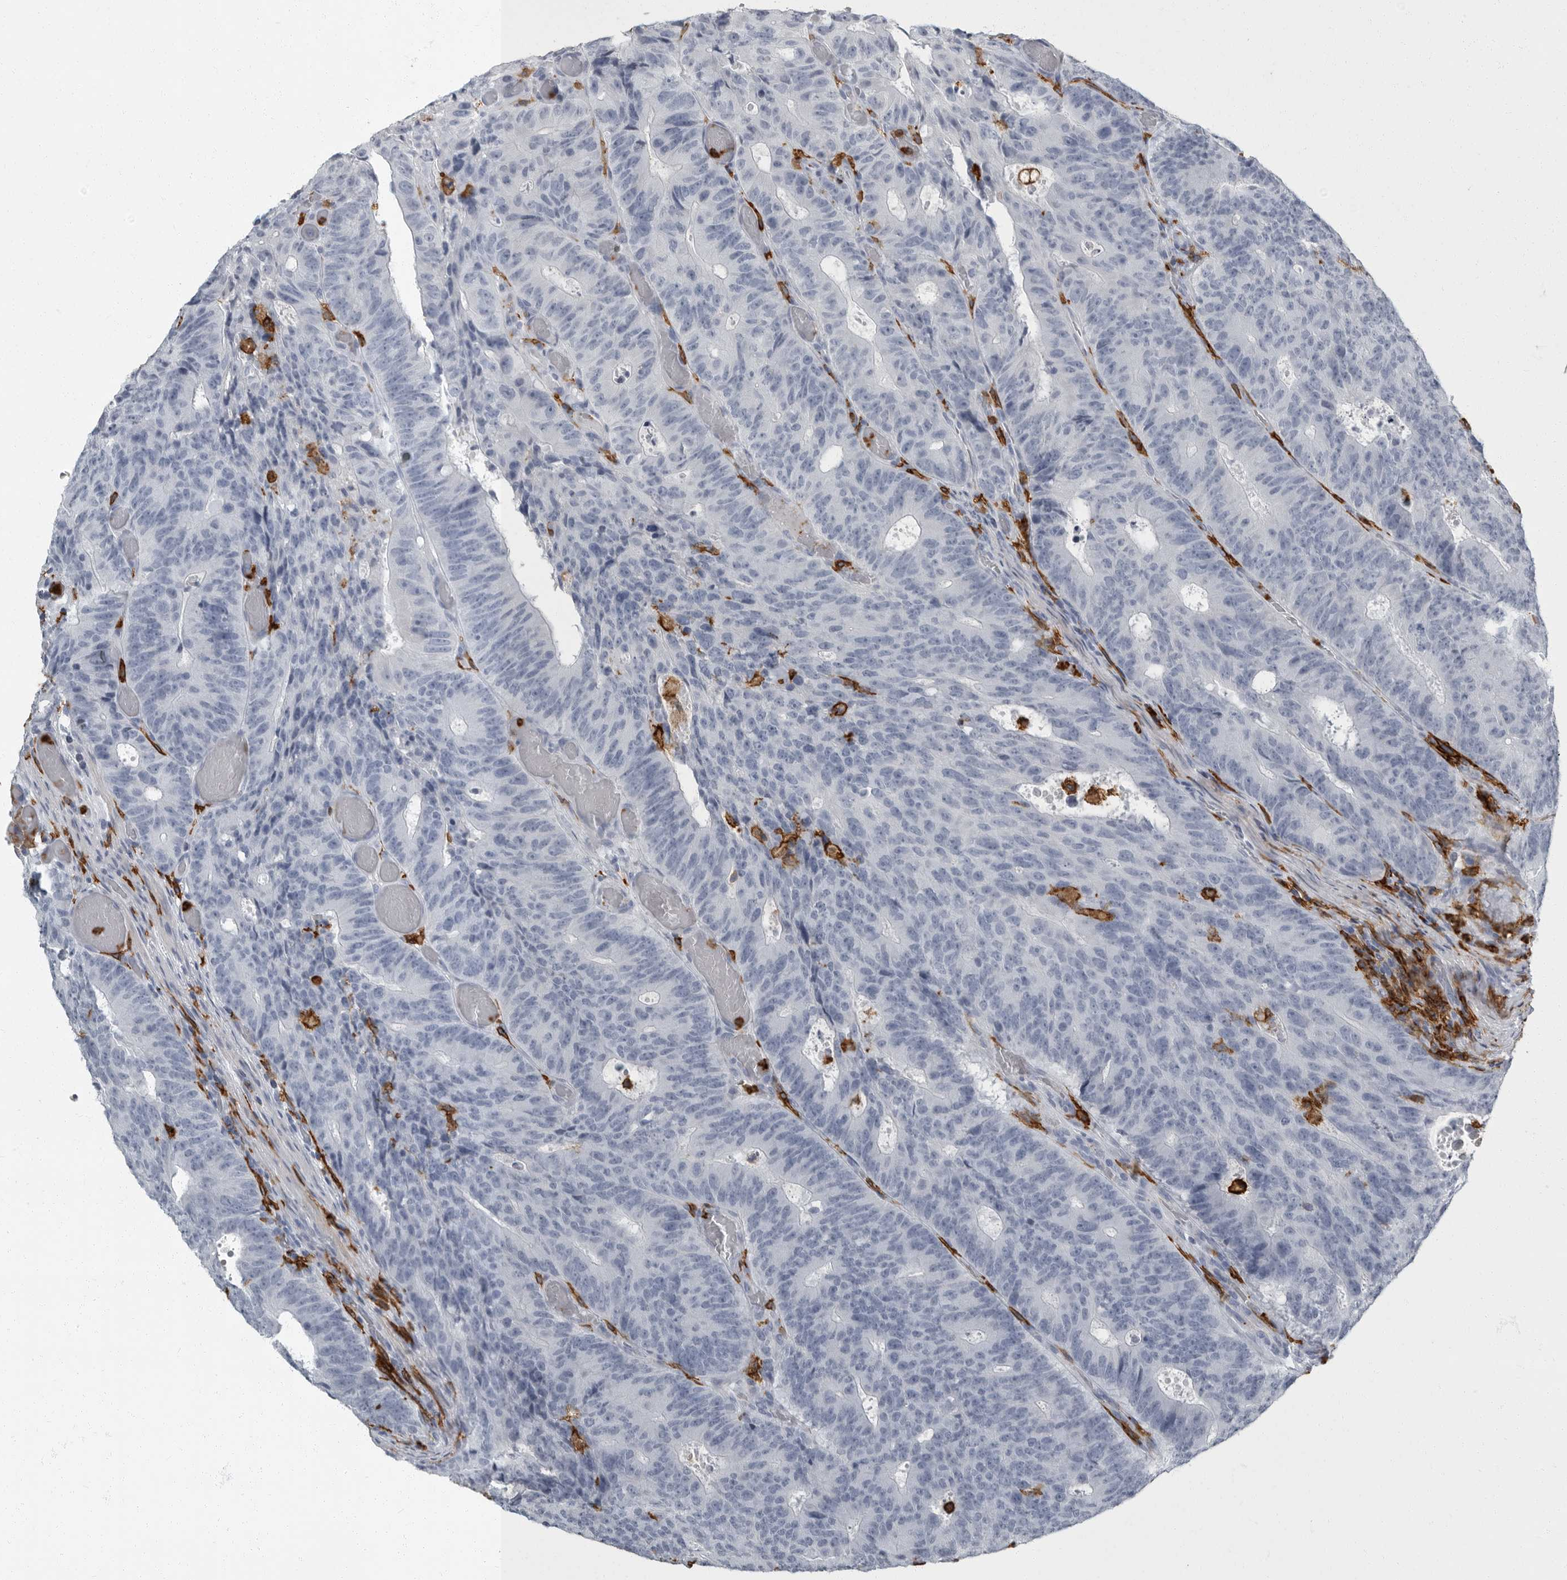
{"staining": {"intensity": "negative", "quantity": "none", "location": "none"}, "tissue": "colorectal cancer", "cell_type": "Tumor cells", "image_type": "cancer", "snomed": [{"axis": "morphology", "description": "Adenocarcinoma, NOS"}, {"axis": "topography", "description": "Colon"}], "caption": "This histopathology image is of colorectal adenocarcinoma stained with immunohistochemistry (IHC) to label a protein in brown with the nuclei are counter-stained blue. There is no positivity in tumor cells. (DAB (3,3'-diaminobenzidine) immunohistochemistry (IHC) with hematoxylin counter stain).", "gene": "FCER1G", "patient": {"sex": "male", "age": 87}}